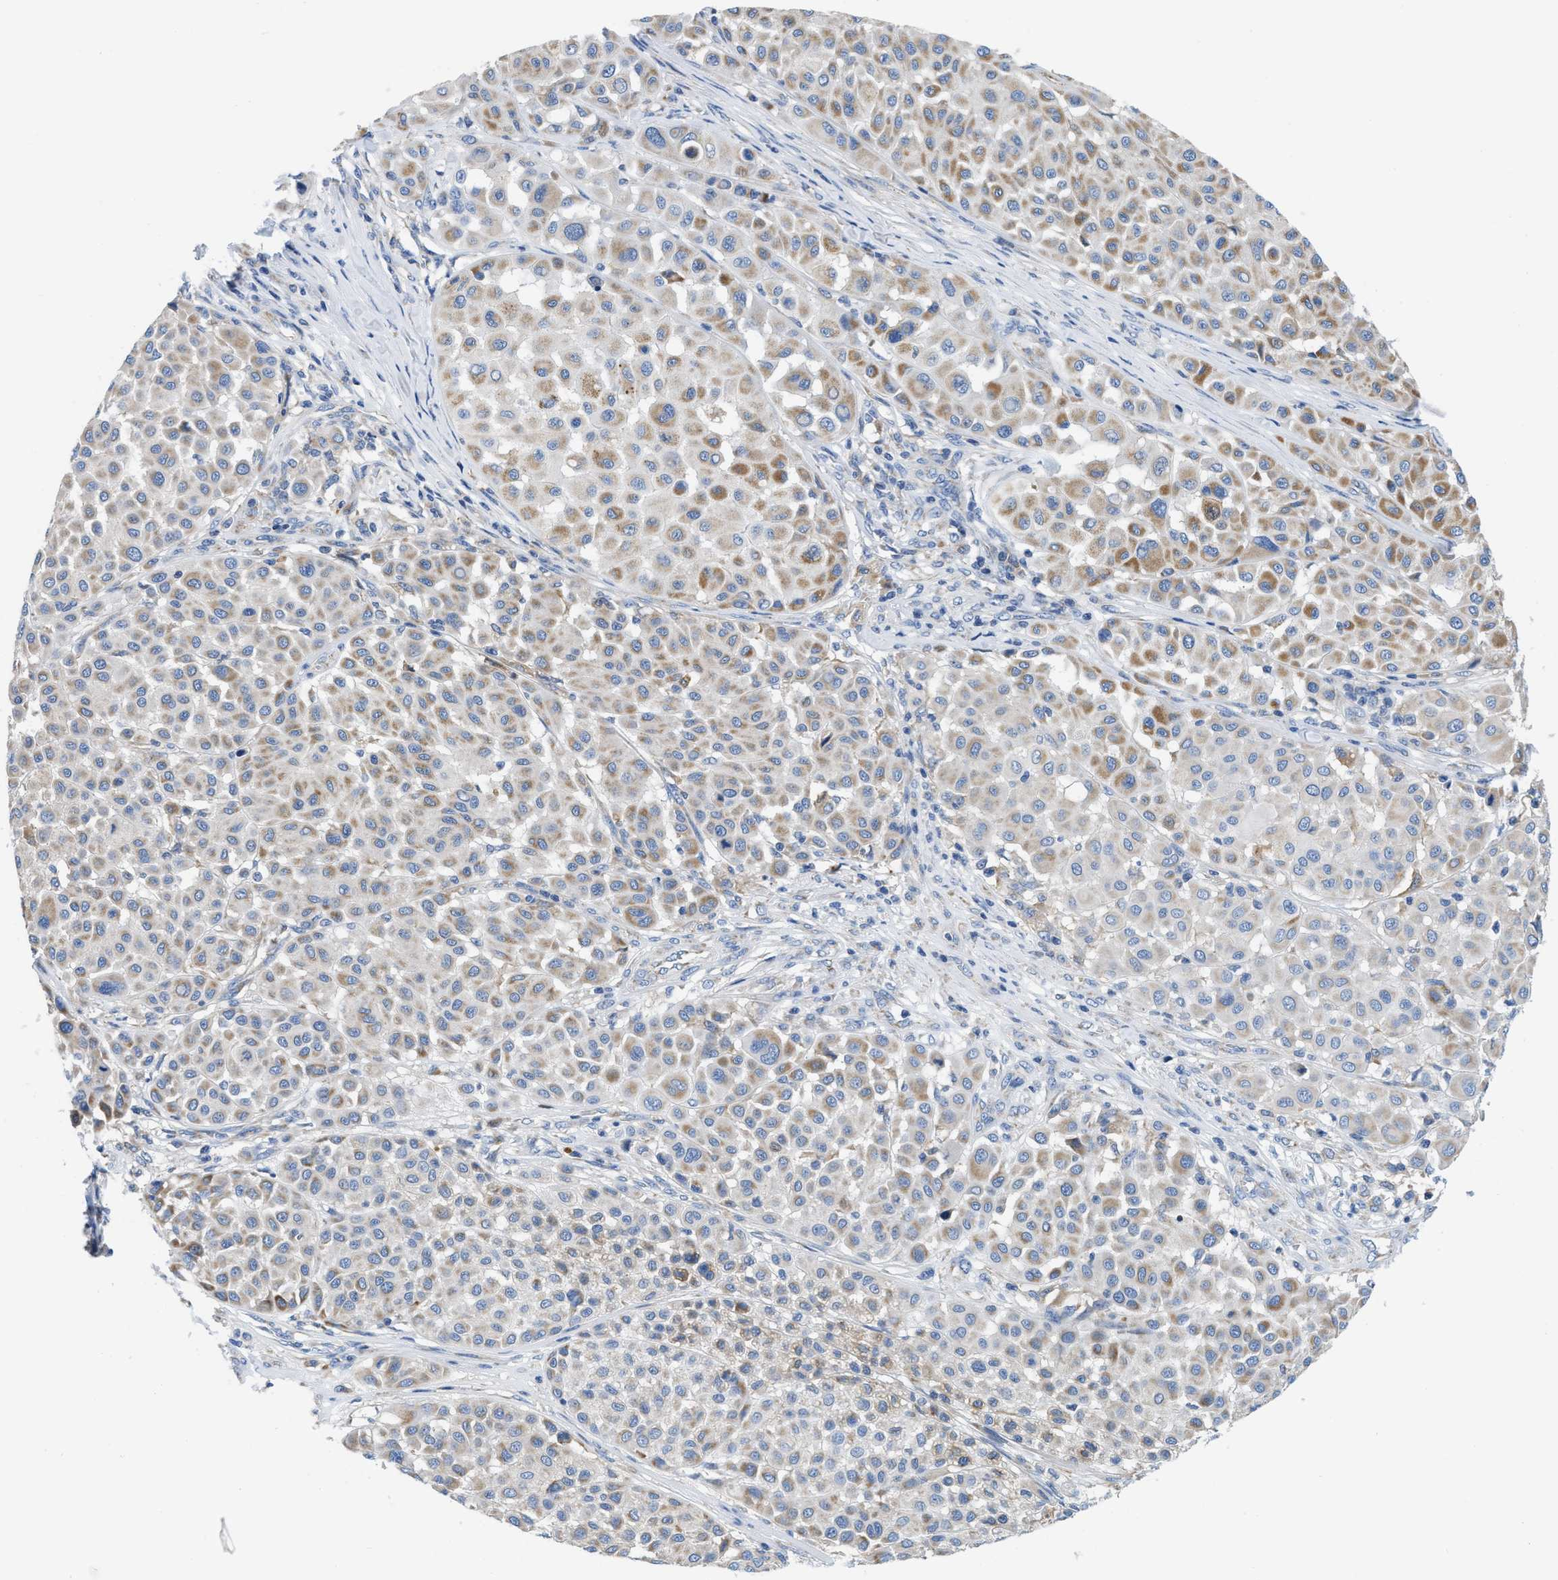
{"staining": {"intensity": "weak", "quantity": ">75%", "location": "cytoplasmic/membranous"}, "tissue": "melanoma", "cell_type": "Tumor cells", "image_type": "cancer", "snomed": [{"axis": "morphology", "description": "Malignant melanoma, Metastatic site"}, {"axis": "topography", "description": "Soft tissue"}], "caption": "Immunohistochemical staining of human malignant melanoma (metastatic site) displays weak cytoplasmic/membranous protein expression in approximately >75% of tumor cells.", "gene": "SLC25A13", "patient": {"sex": "male", "age": 41}}